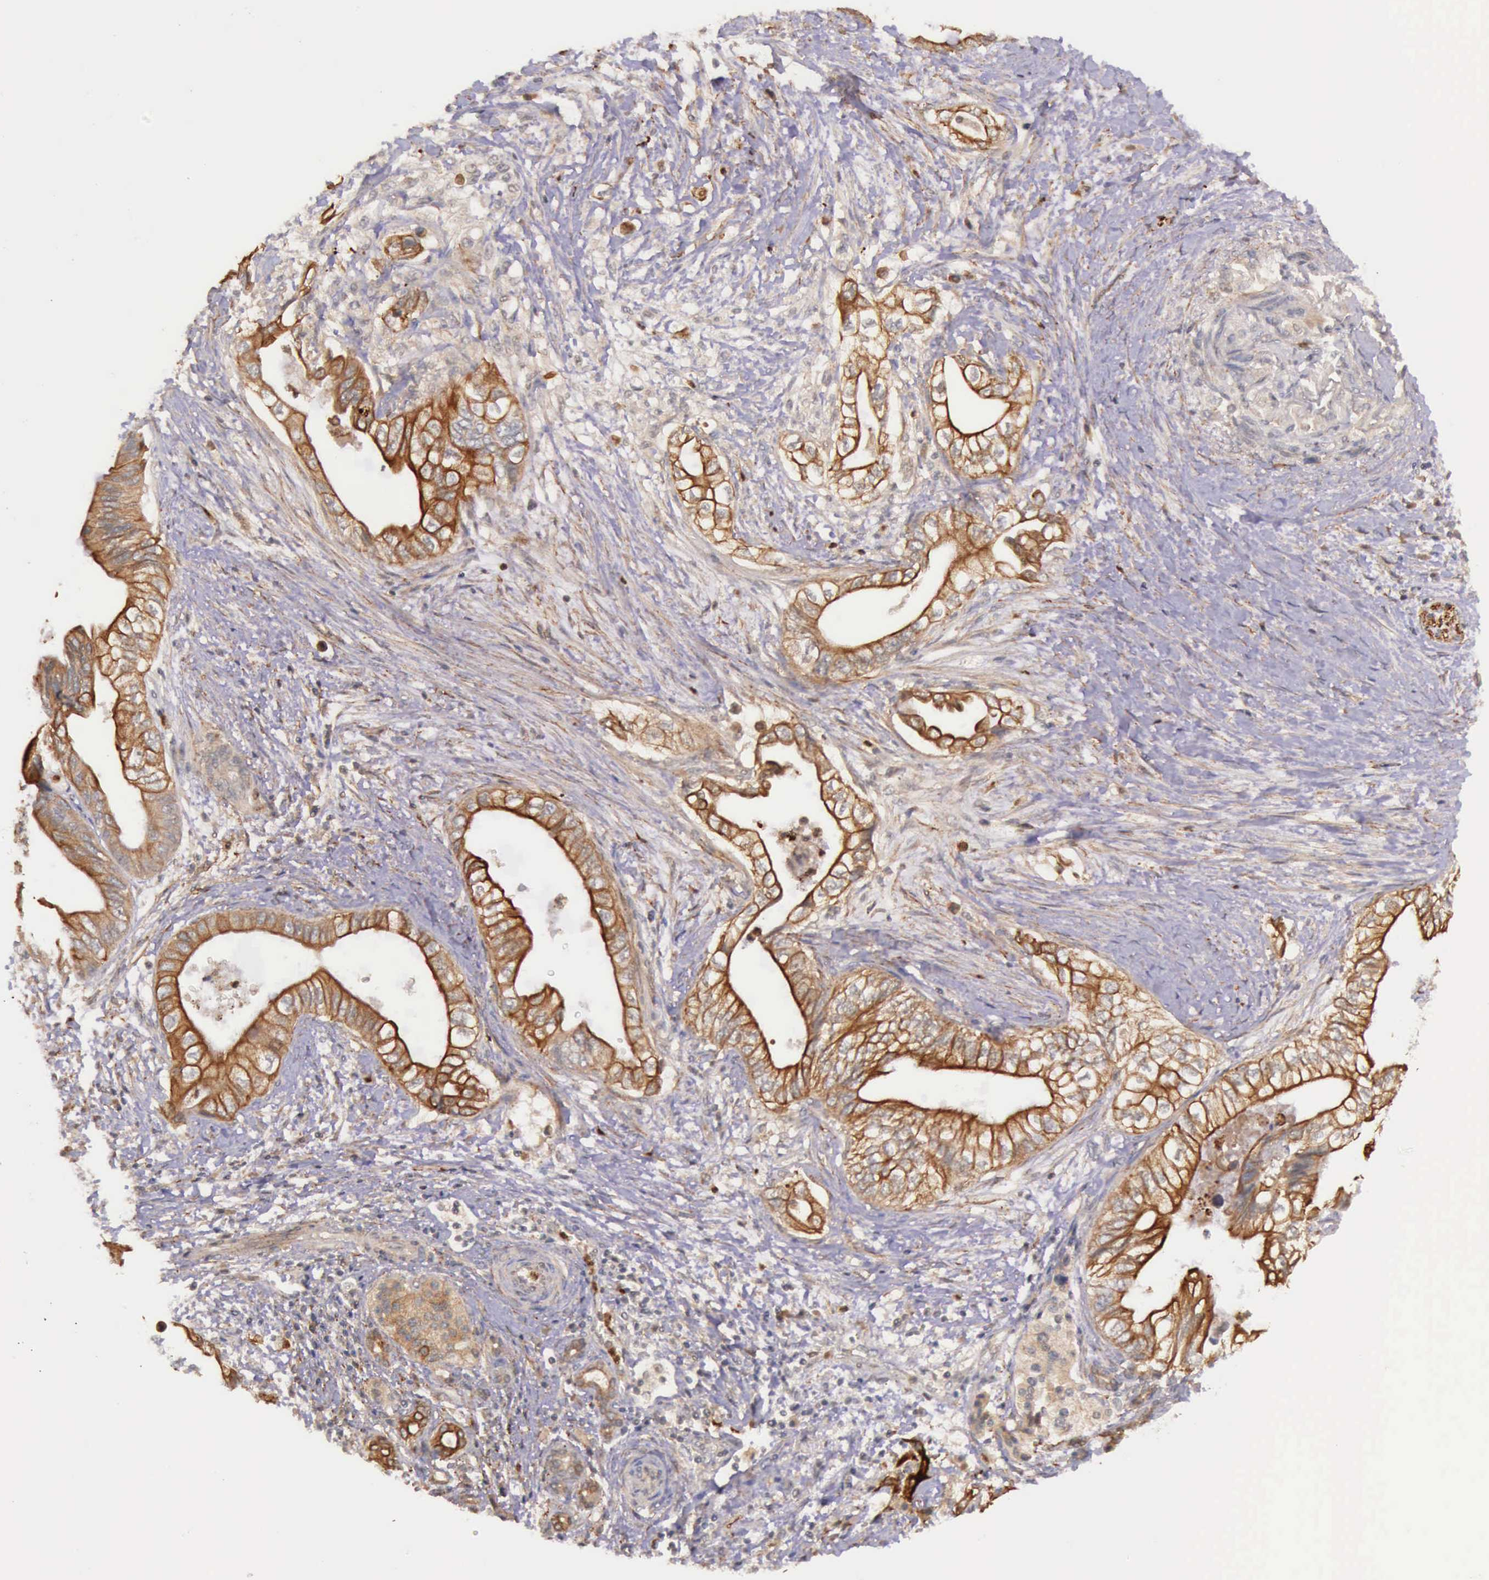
{"staining": {"intensity": "strong", "quantity": ">75%", "location": "cytoplasmic/membranous"}, "tissue": "pancreatic cancer", "cell_type": "Tumor cells", "image_type": "cancer", "snomed": [{"axis": "morphology", "description": "Adenocarcinoma, NOS"}, {"axis": "topography", "description": "Pancreas"}], "caption": "Immunohistochemistry image of neoplastic tissue: pancreatic cancer (adenocarcinoma) stained using immunohistochemistry exhibits high levels of strong protein expression localized specifically in the cytoplasmic/membranous of tumor cells, appearing as a cytoplasmic/membranous brown color.", "gene": "PRICKLE3", "patient": {"sex": "female", "age": 66}}